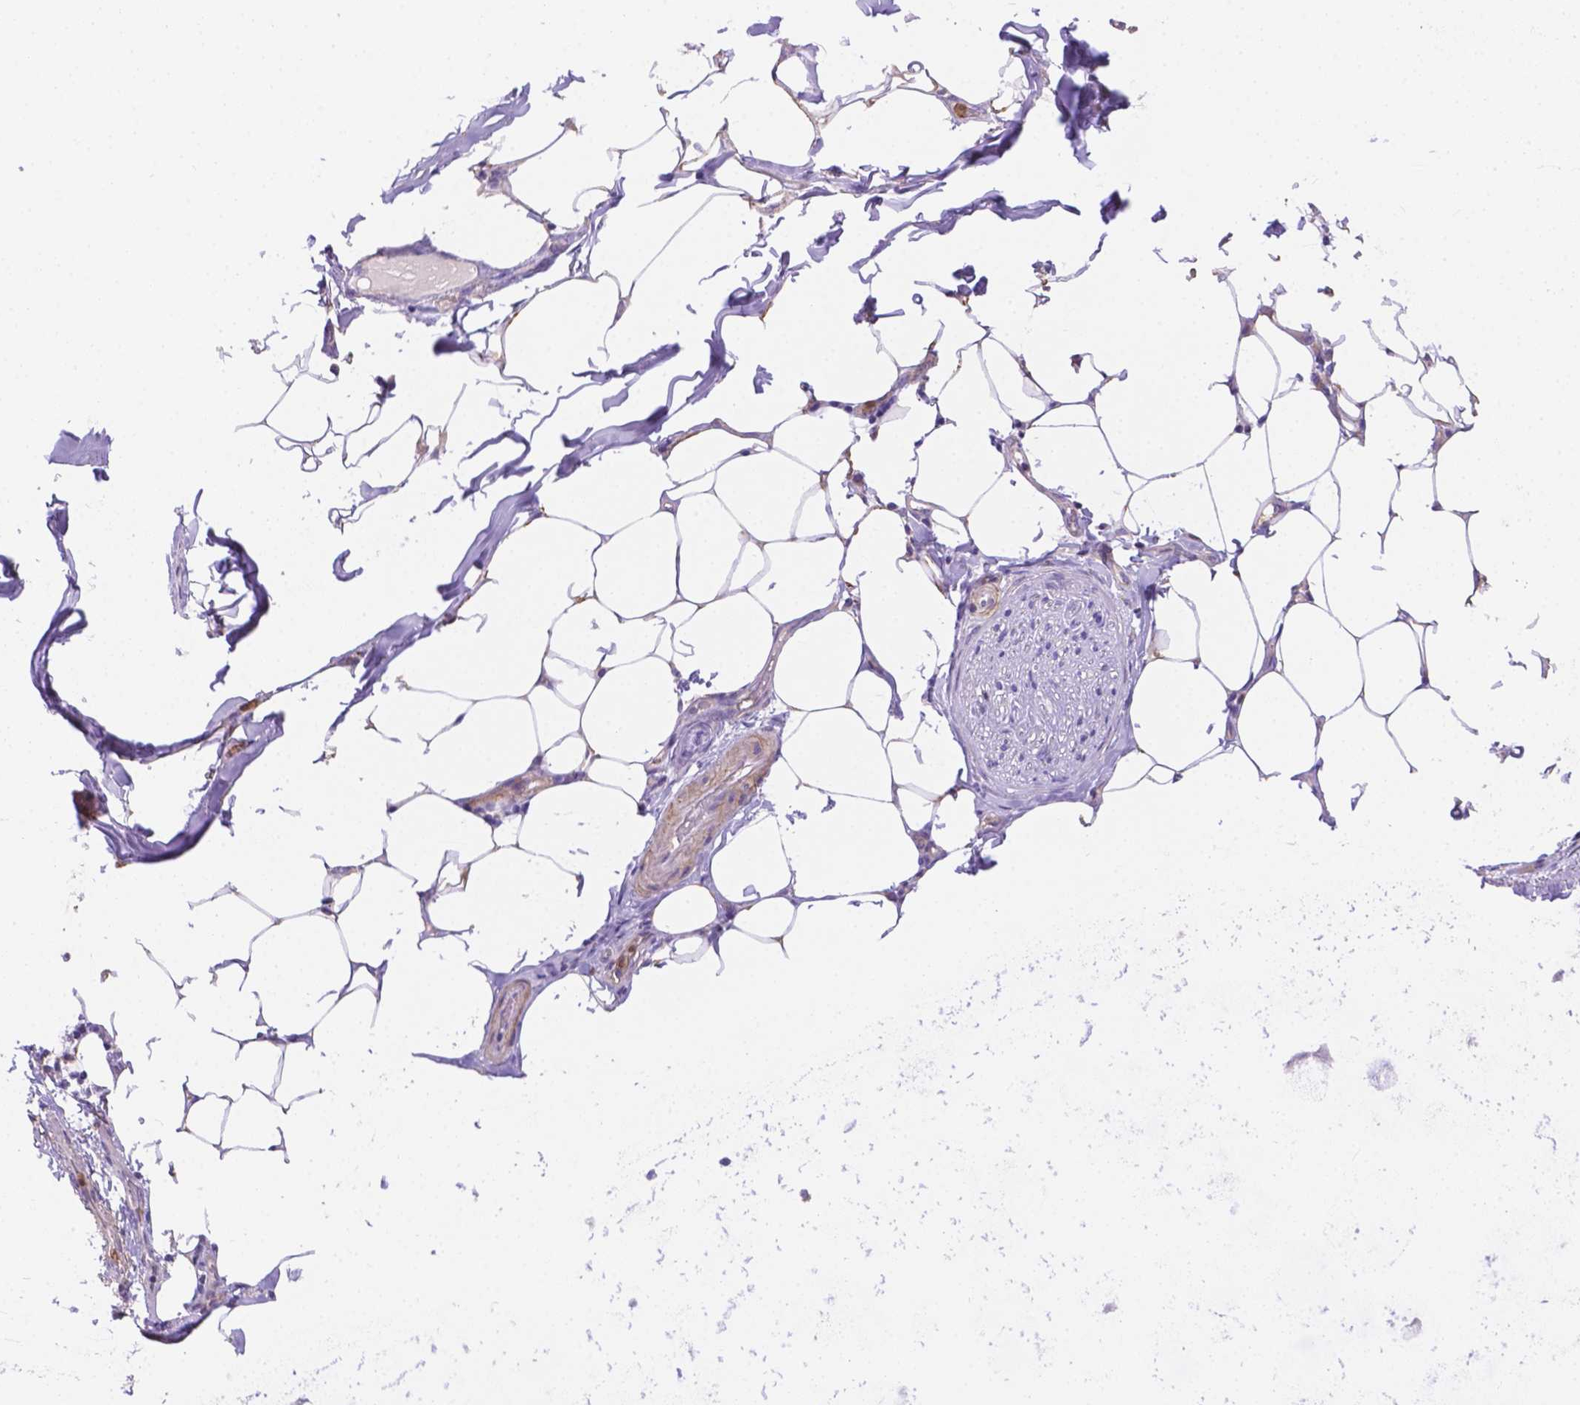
{"staining": {"intensity": "negative", "quantity": "none", "location": "none"}, "tissue": "adipose tissue", "cell_type": "Adipocytes", "image_type": "normal", "snomed": [{"axis": "morphology", "description": "Normal tissue, NOS"}, {"axis": "topography", "description": "Bronchus"}, {"axis": "topography", "description": "Lung"}], "caption": "High magnification brightfield microscopy of normal adipose tissue stained with DAB (brown) and counterstained with hematoxylin (blue): adipocytes show no significant staining.", "gene": "NXPE2", "patient": {"sex": "female", "age": 57}}